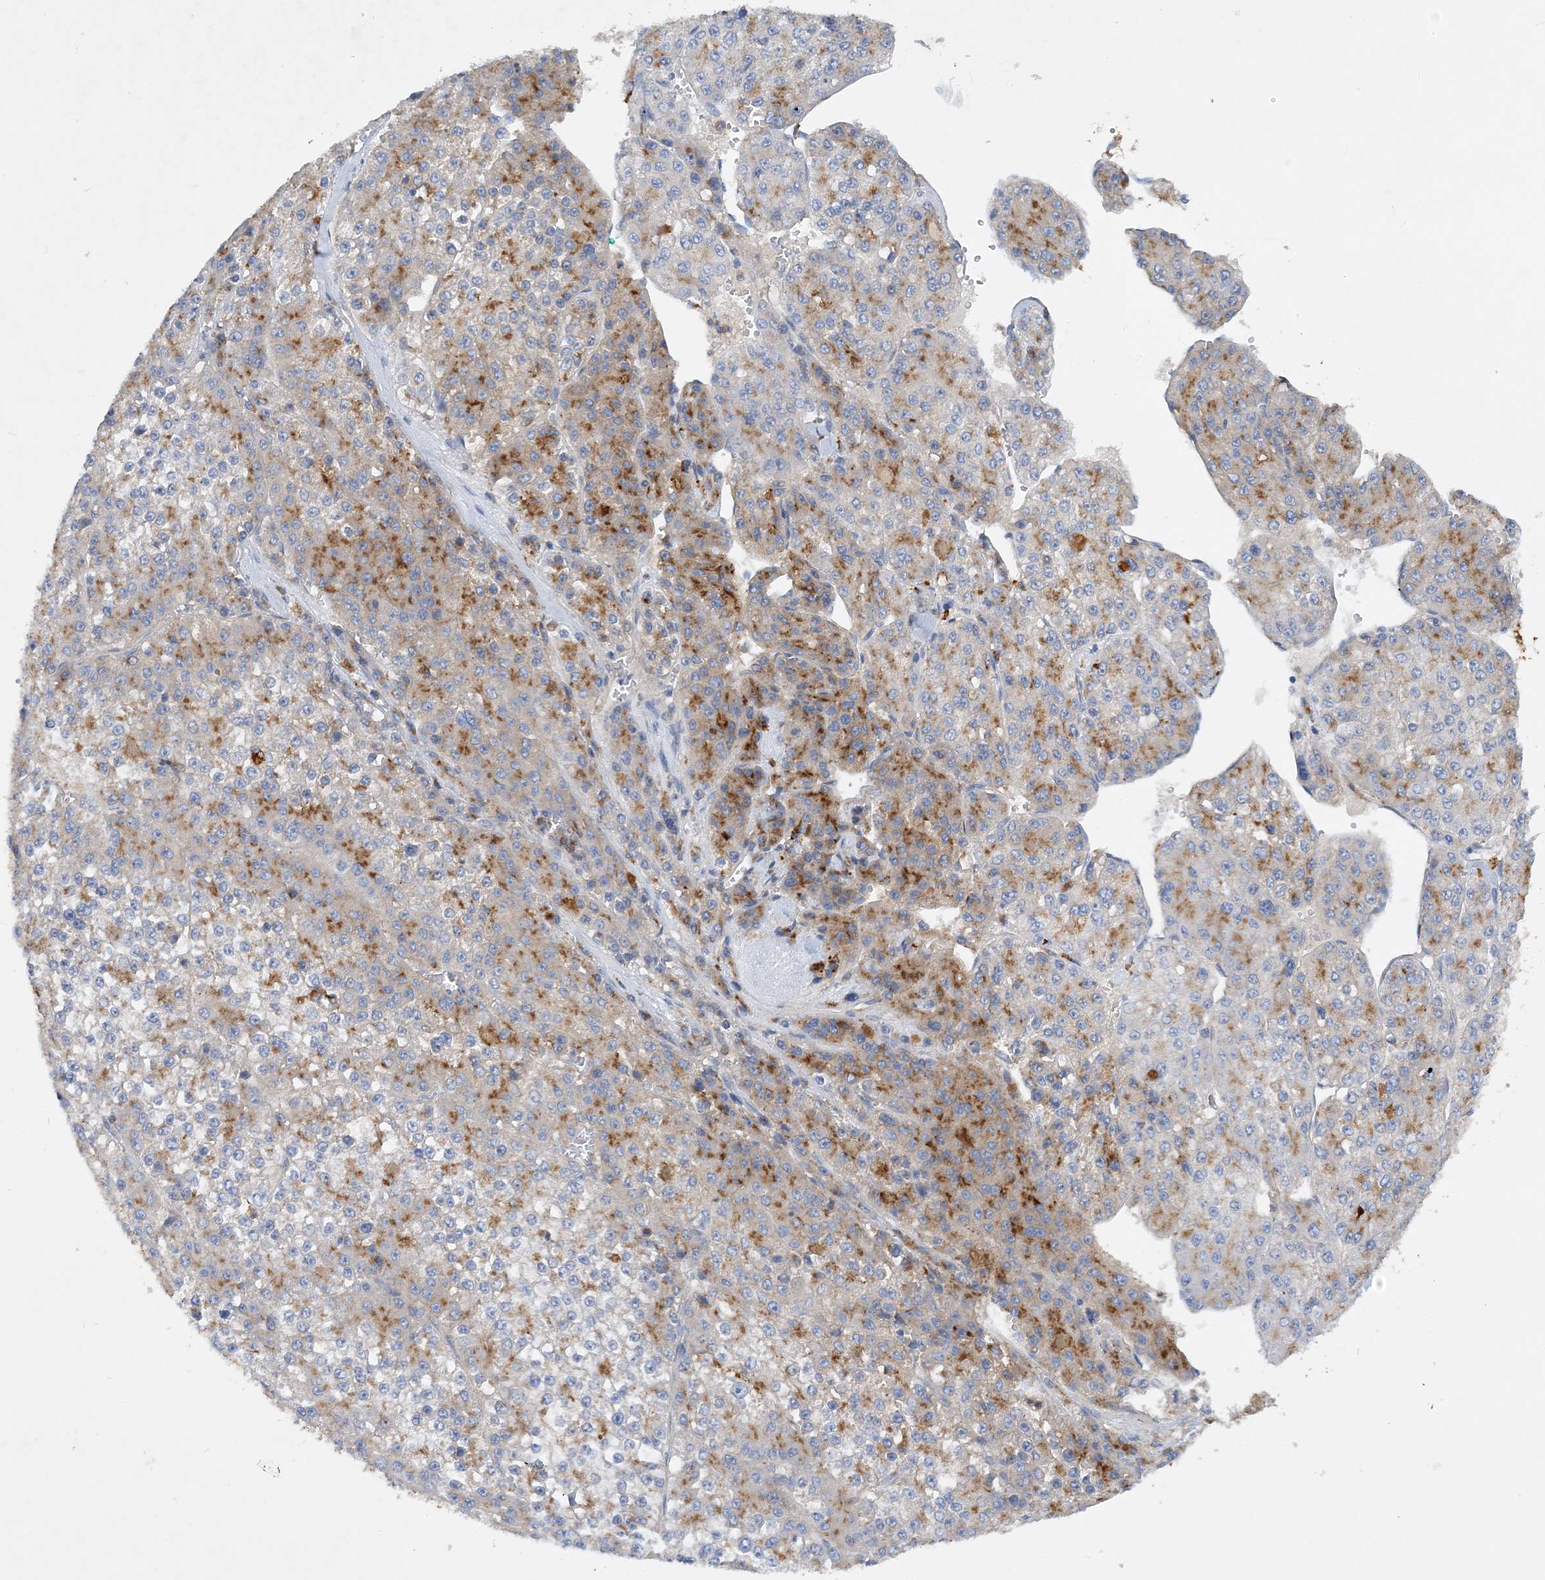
{"staining": {"intensity": "moderate", "quantity": ">75%", "location": "cytoplasmic/membranous"}, "tissue": "liver cancer", "cell_type": "Tumor cells", "image_type": "cancer", "snomed": [{"axis": "morphology", "description": "Carcinoma, Hepatocellular, NOS"}, {"axis": "topography", "description": "Liver"}], "caption": "IHC staining of liver cancer, which displays medium levels of moderate cytoplasmic/membranous expression in about >75% of tumor cells indicating moderate cytoplasmic/membranous protein staining. The staining was performed using DAB (brown) for protein detection and nuclei were counterstained in hematoxylin (blue).", "gene": "GRINA", "patient": {"sex": "female", "age": 73}}